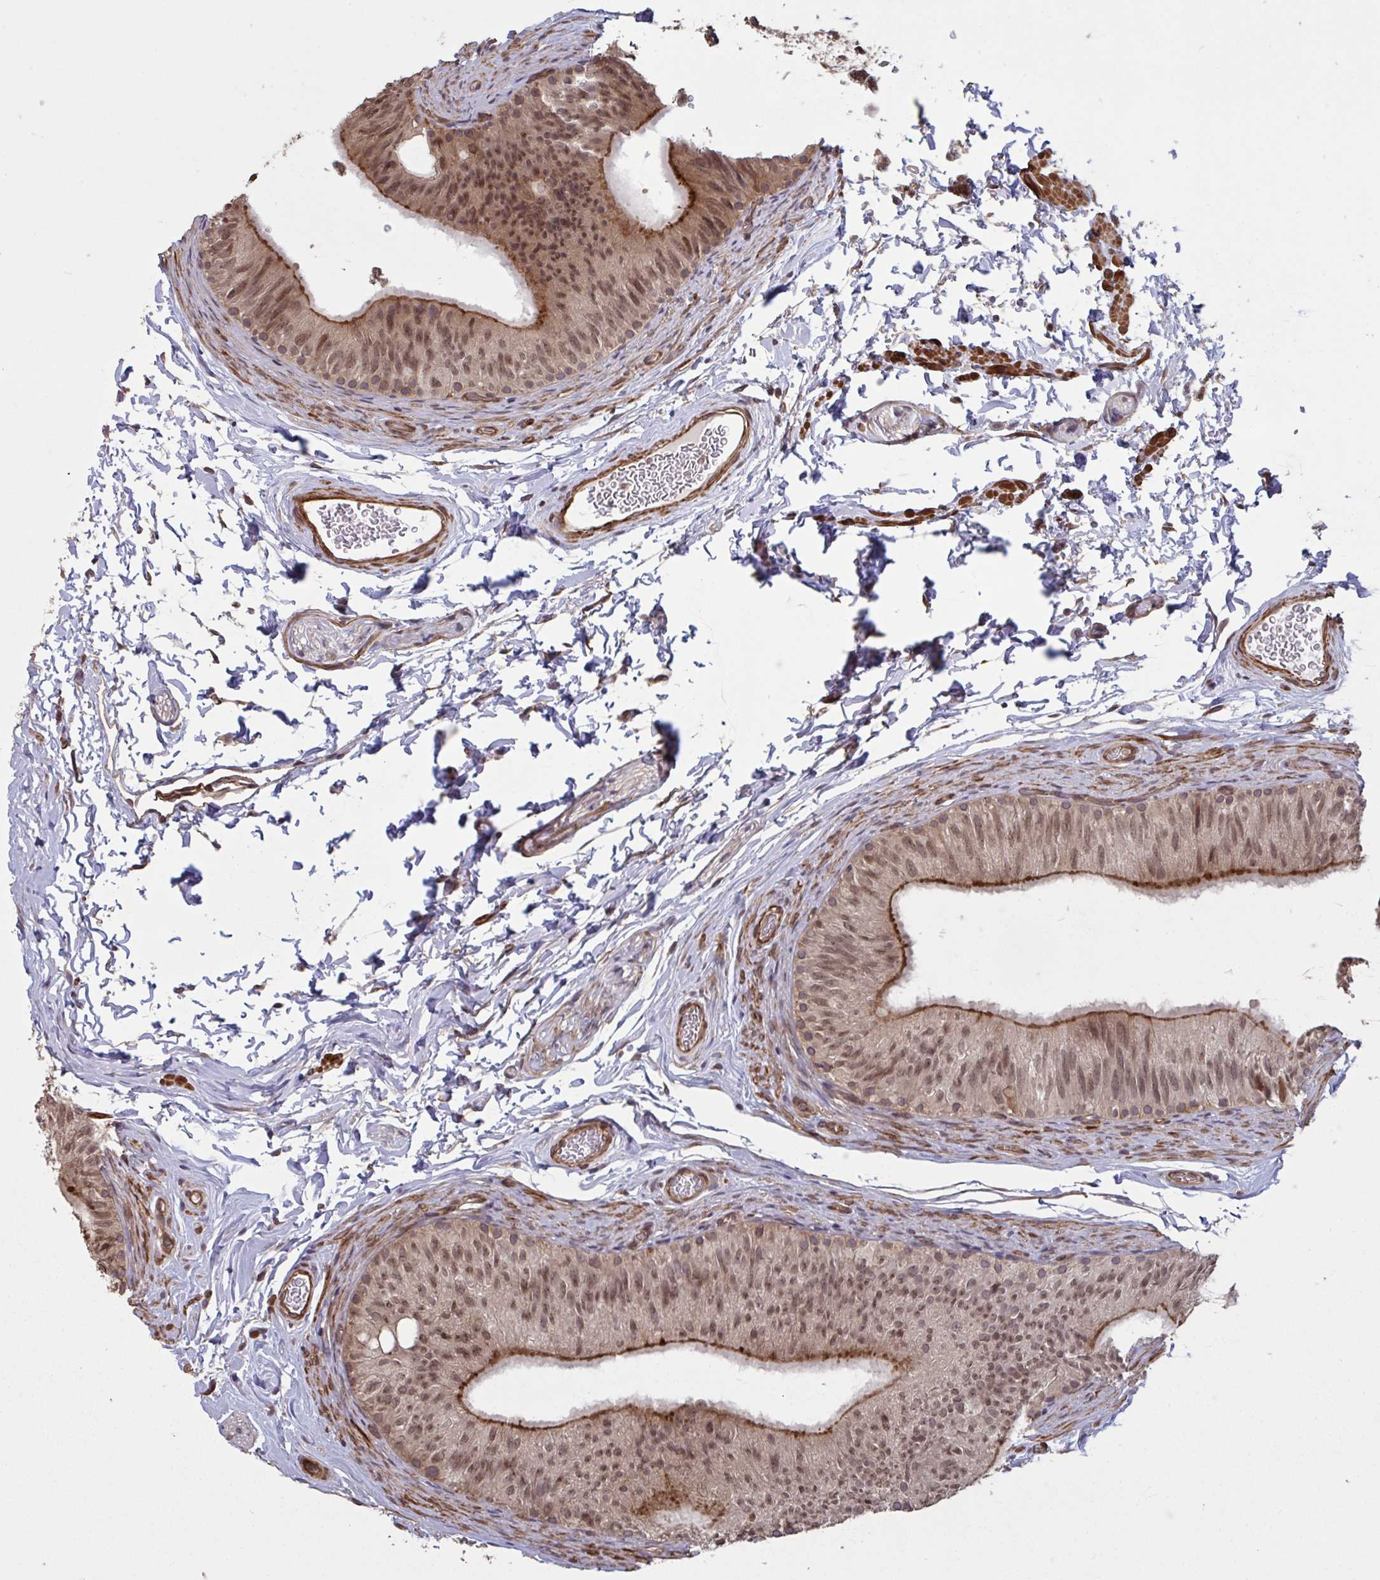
{"staining": {"intensity": "moderate", "quantity": "25%-75%", "location": "cytoplasmic/membranous,nuclear"}, "tissue": "epididymis", "cell_type": "Glandular cells", "image_type": "normal", "snomed": [{"axis": "morphology", "description": "Normal tissue, NOS"}, {"axis": "topography", "description": "Epididymis, spermatic cord, NOS"}, {"axis": "topography", "description": "Epididymis"}], "caption": "Brown immunohistochemical staining in benign epididymis displays moderate cytoplasmic/membranous,nuclear staining in about 25%-75% of glandular cells. The staining was performed using DAB (3,3'-diaminobenzidine) to visualize the protein expression in brown, while the nuclei were stained in blue with hematoxylin (Magnification: 20x).", "gene": "IPO5", "patient": {"sex": "male", "age": 31}}